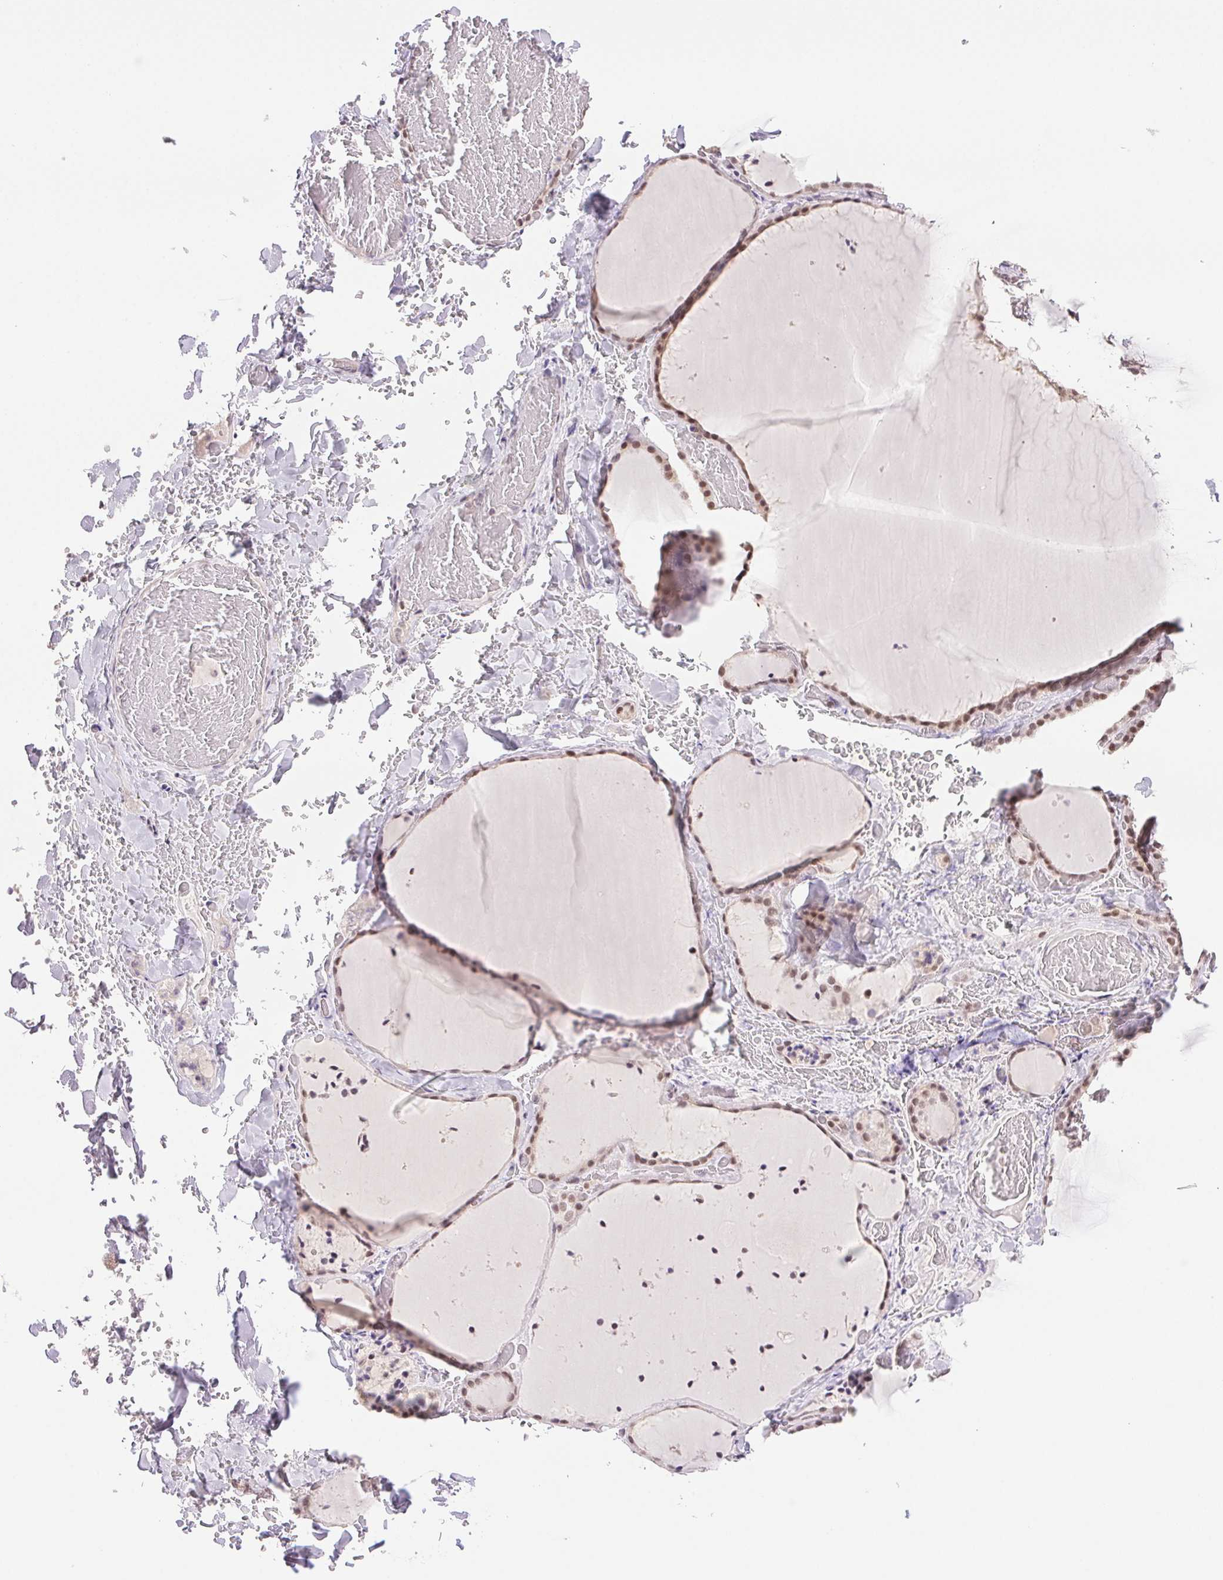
{"staining": {"intensity": "moderate", "quantity": "25%-75%", "location": "nuclear"}, "tissue": "thyroid gland", "cell_type": "Glandular cells", "image_type": "normal", "snomed": [{"axis": "morphology", "description": "Normal tissue, NOS"}, {"axis": "topography", "description": "Thyroid gland"}], "caption": "Thyroid gland stained with DAB IHC reveals medium levels of moderate nuclear expression in about 25%-75% of glandular cells. (DAB = brown stain, brightfield microscopy at high magnification).", "gene": "PRPF18", "patient": {"sex": "female", "age": 36}}